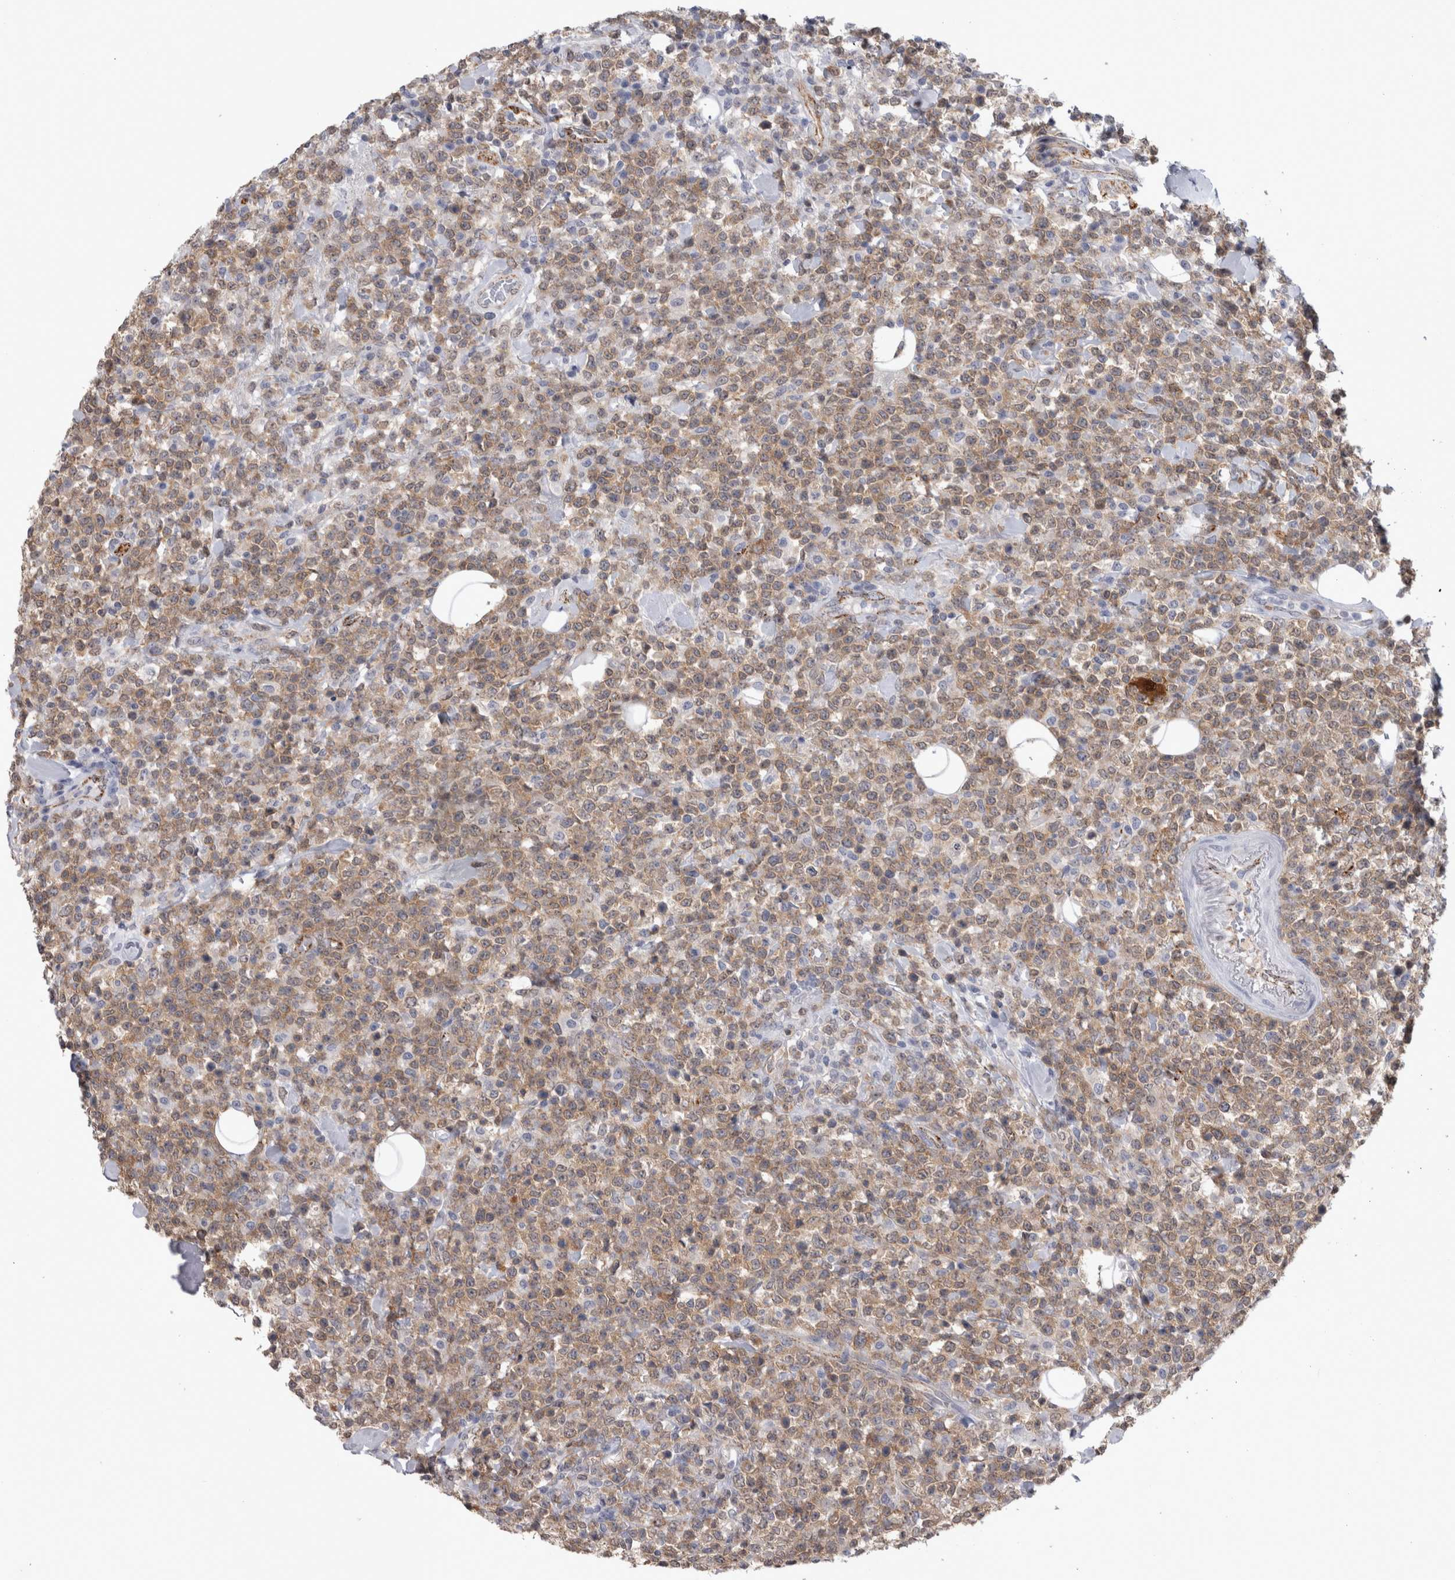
{"staining": {"intensity": "weak", "quantity": ">75%", "location": "cytoplasmic/membranous"}, "tissue": "lymphoma", "cell_type": "Tumor cells", "image_type": "cancer", "snomed": [{"axis": "morphology", "description": "Malignant lymphoma, non-Hodgkin's type, High grade"}, {"axis": "topography", "description": "Colon"}], "caption": "Immunohistochemistry of human lymphoma exhibits low levels of weak cytoplasmic/membranous expression in about >75% of tumor cells.", "gene": "ACOT7", "patient": {"sex": "female", "age": 53}}